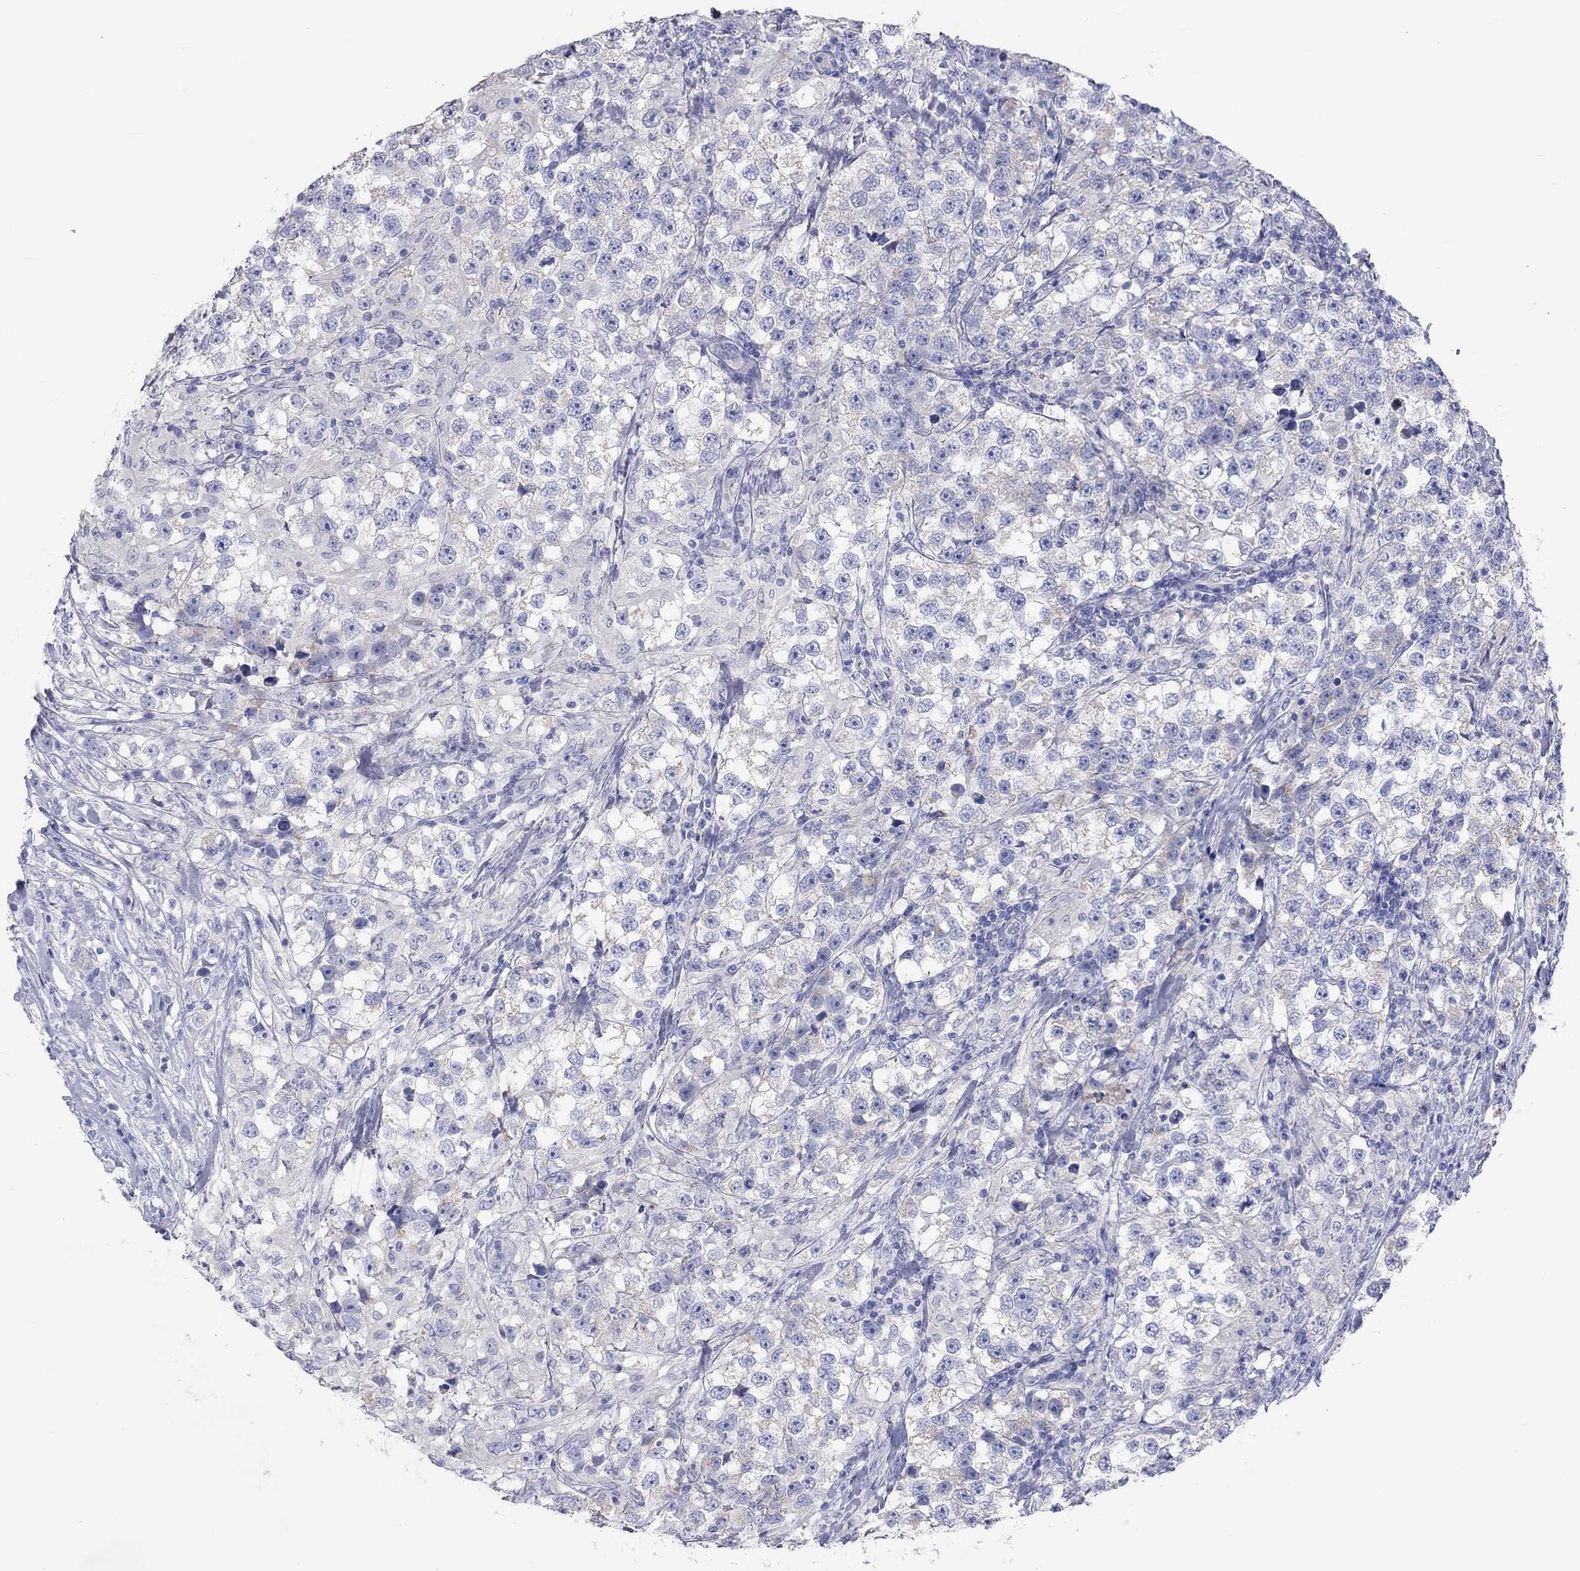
{"staining": {"intensity": "negative", "quantity": "none", "location": "none"}, "tissue": "testis cancer", "cell_type": "Tumor cells", "image_type": "cancer", "snomed": [{"axis": "morphology", "description": "Seminoma, NOS"}, {"axis": "topography", "description": "Testis"}], "caption": "Testis seminoma stained for a protein using immunohistochemistry demonstrates no positivity tumor cells.", "gene": "ST7L", "patient": {"sex": "male", "age": 46}}